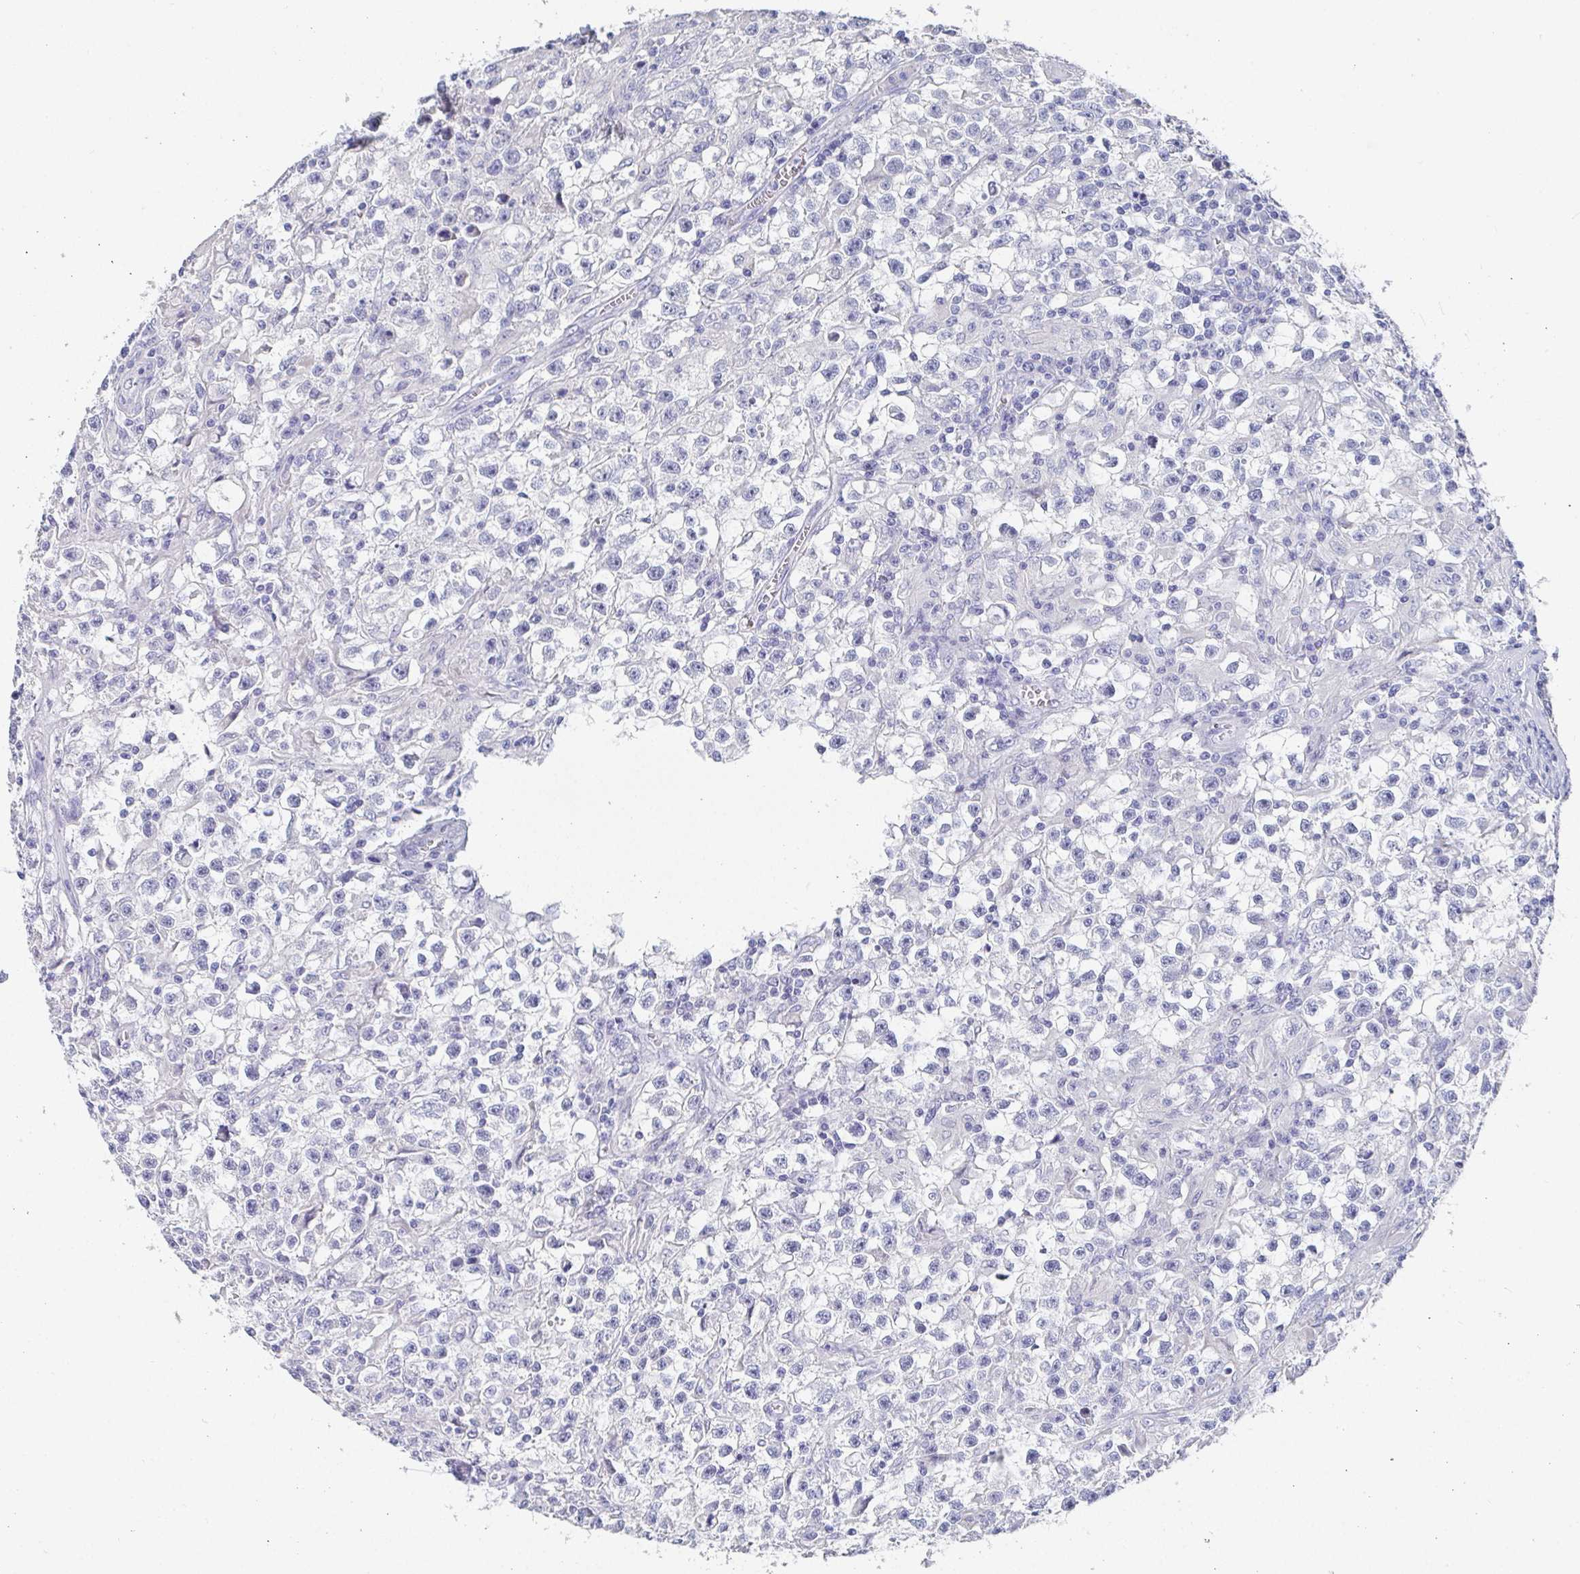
{"staining": {"intensity": "negative", "quantity": "none", "location": "none"}, "tissue": "testis cancer", "cell_type": "Tumor cells", "image_type": "cancer", "snomed": [{"axis": "morphology", "description": "Seminoma, NOS"}, {"axis": "topography", "description": "Testis"}], "caption": "This is an immunohistochemistry image of testis cancer. There is no expression in tumor cells.", "gene": "GRIA1", "patient": {"sex": "male", "age": 31}}